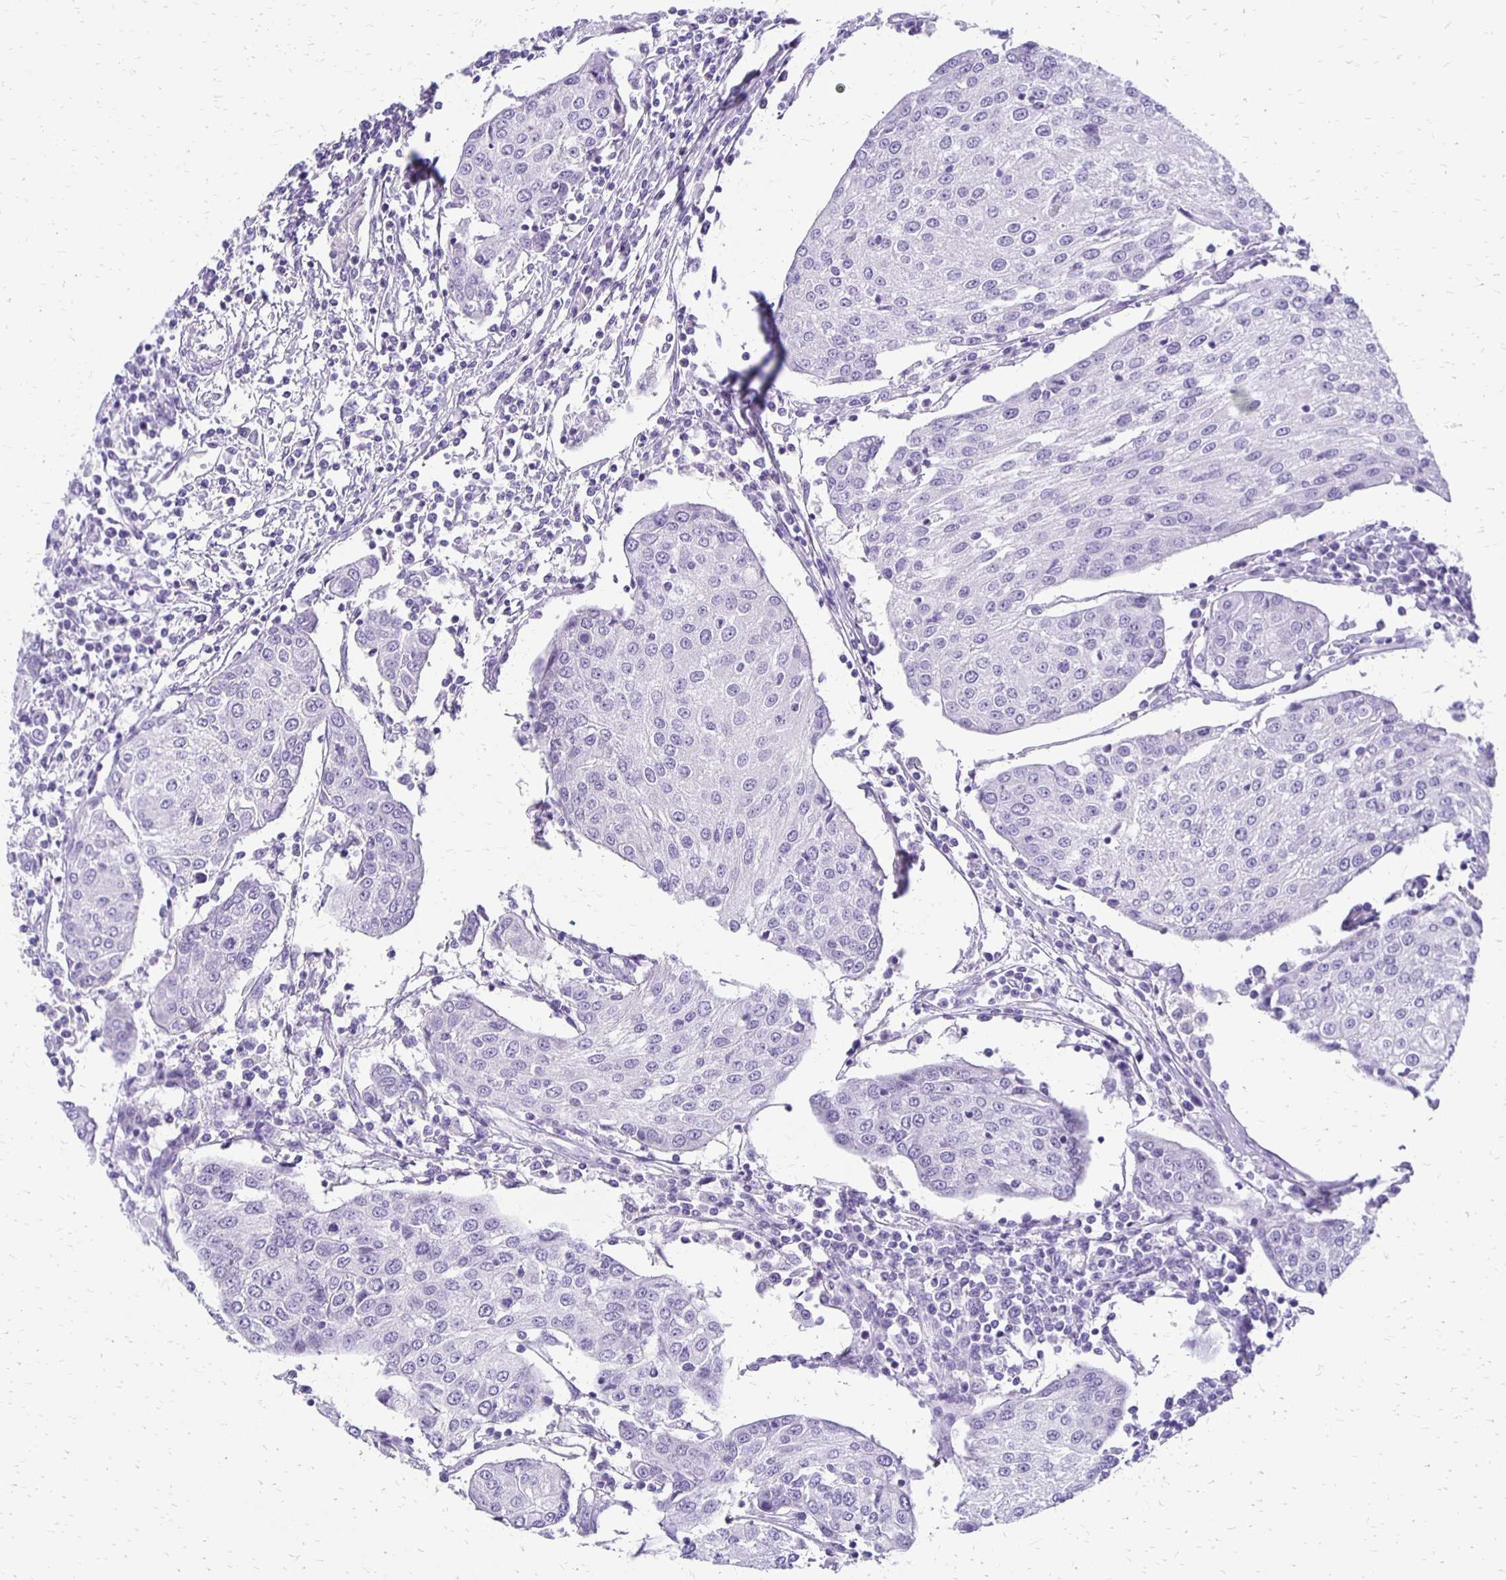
{"staining": {"intensity": "negative", "quantity": "none", "location": "none"}, "tissue": "urothelial cancer", "cell_type": "Tumor cells", "image_type": "cancer", "snomed": [{"axis": "morphology", "description": "Urothelial carcinoma, High grade"}, {"axis": "topography", "description": "Urinary bladder"}], "caption": "A high-resolution micrograph shows immunohistochemistry staining of urothelial carcinoma (high-grade), which shows no significant expression in tumor cells. (Immunohistochemistry (ihc), brightfield microscopy, high magnification).", "gene": "ANKRD45", "patient": {"sex": "female", "age": 85}}